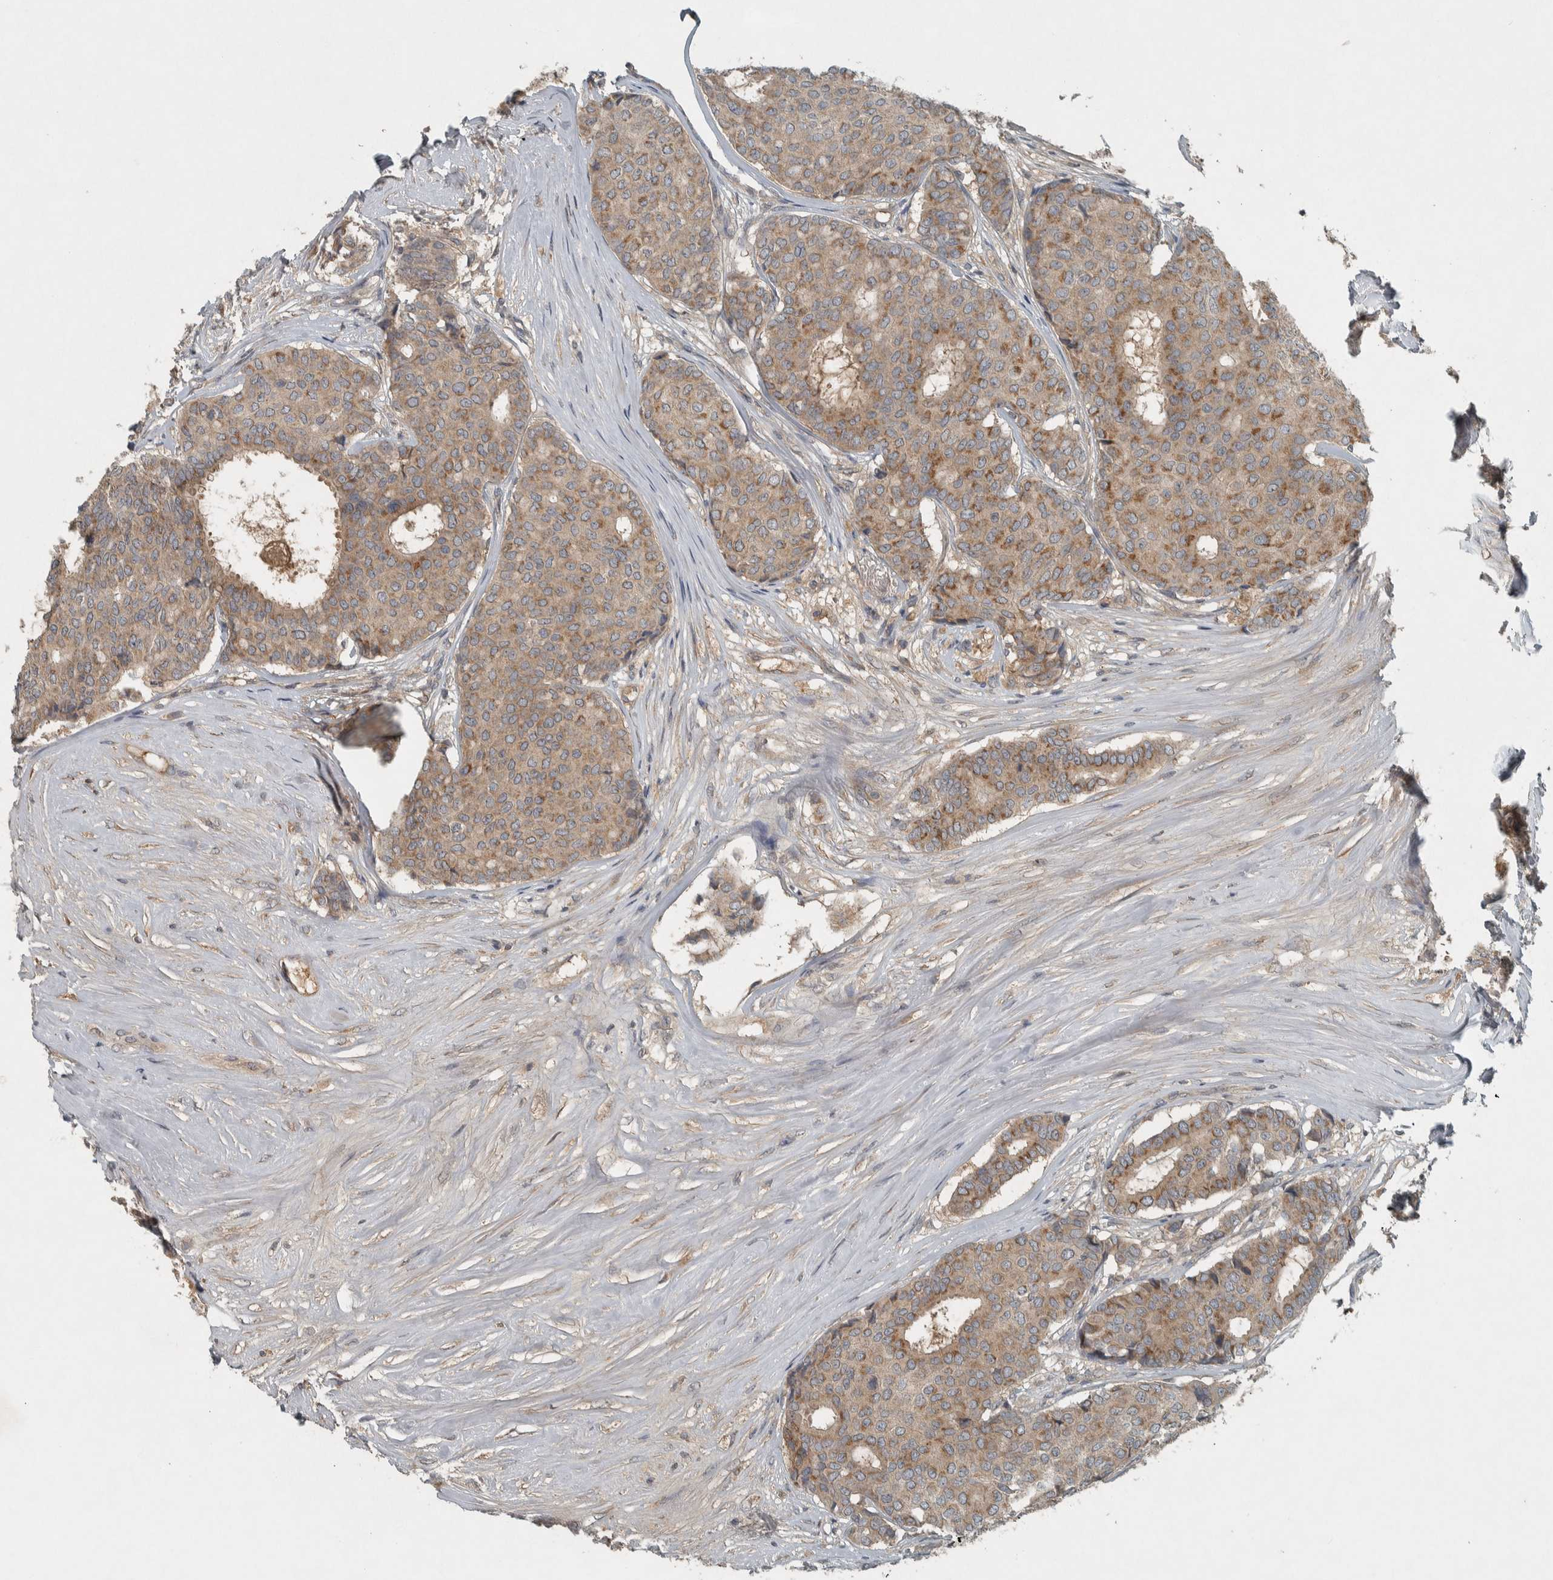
{"staining": {"intensity": "moderate", "quantity": ">75%", "location": "cytoplasmic/membranous"}, "tissue": "breast cancer", "cell_type": "Tumor cells", "image_type": "cancer", "snomed": [{"axis": "morphology", "description": "Duct carcinoma"}, {"axis": "topography", "description": "Breast"}], "caption": "This is an image of IHC staining of invasive ductal carcinoma (breast), which shows moderate expression in the cytoplasmic/membranous of tumor cells.", "gene": "CLCN2", "patient": {"sex": "female", "age": 75}}